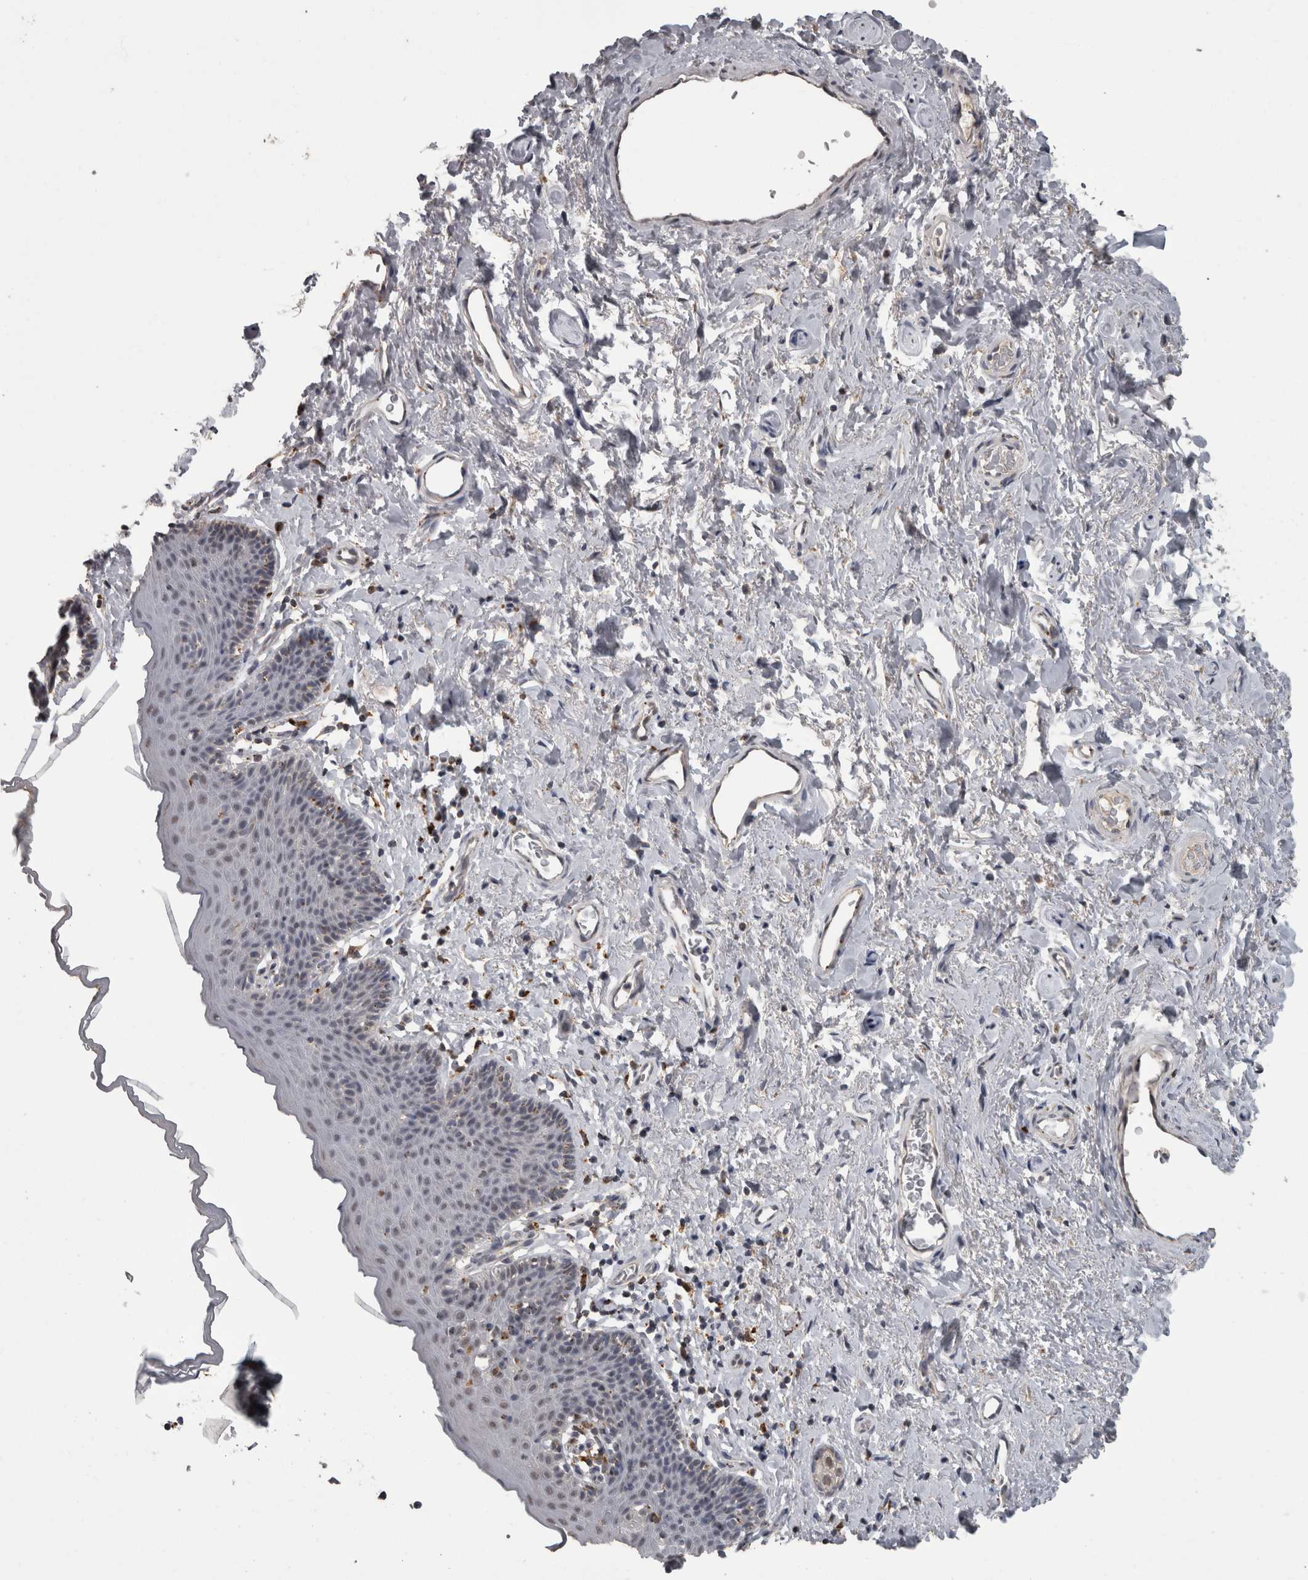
{"staining": {"intensity": "negative", "quantity": "none", "location": "none"}, "tissue": "skin", "cell_type": "Epidermal cells", "image_type": "normal", "snomed": [{"axis": "morphology", "description": "Normal tissue, NOS"}, {"axis": "topography", "description": "Vulva"}], "caption": "IHC micrograph of unremarkable skin: skin stained with DAB reveals no significant protein expression in epidermal cells.", "gene": "NAAA", "patient": {"sex": "female", "age": 66}}